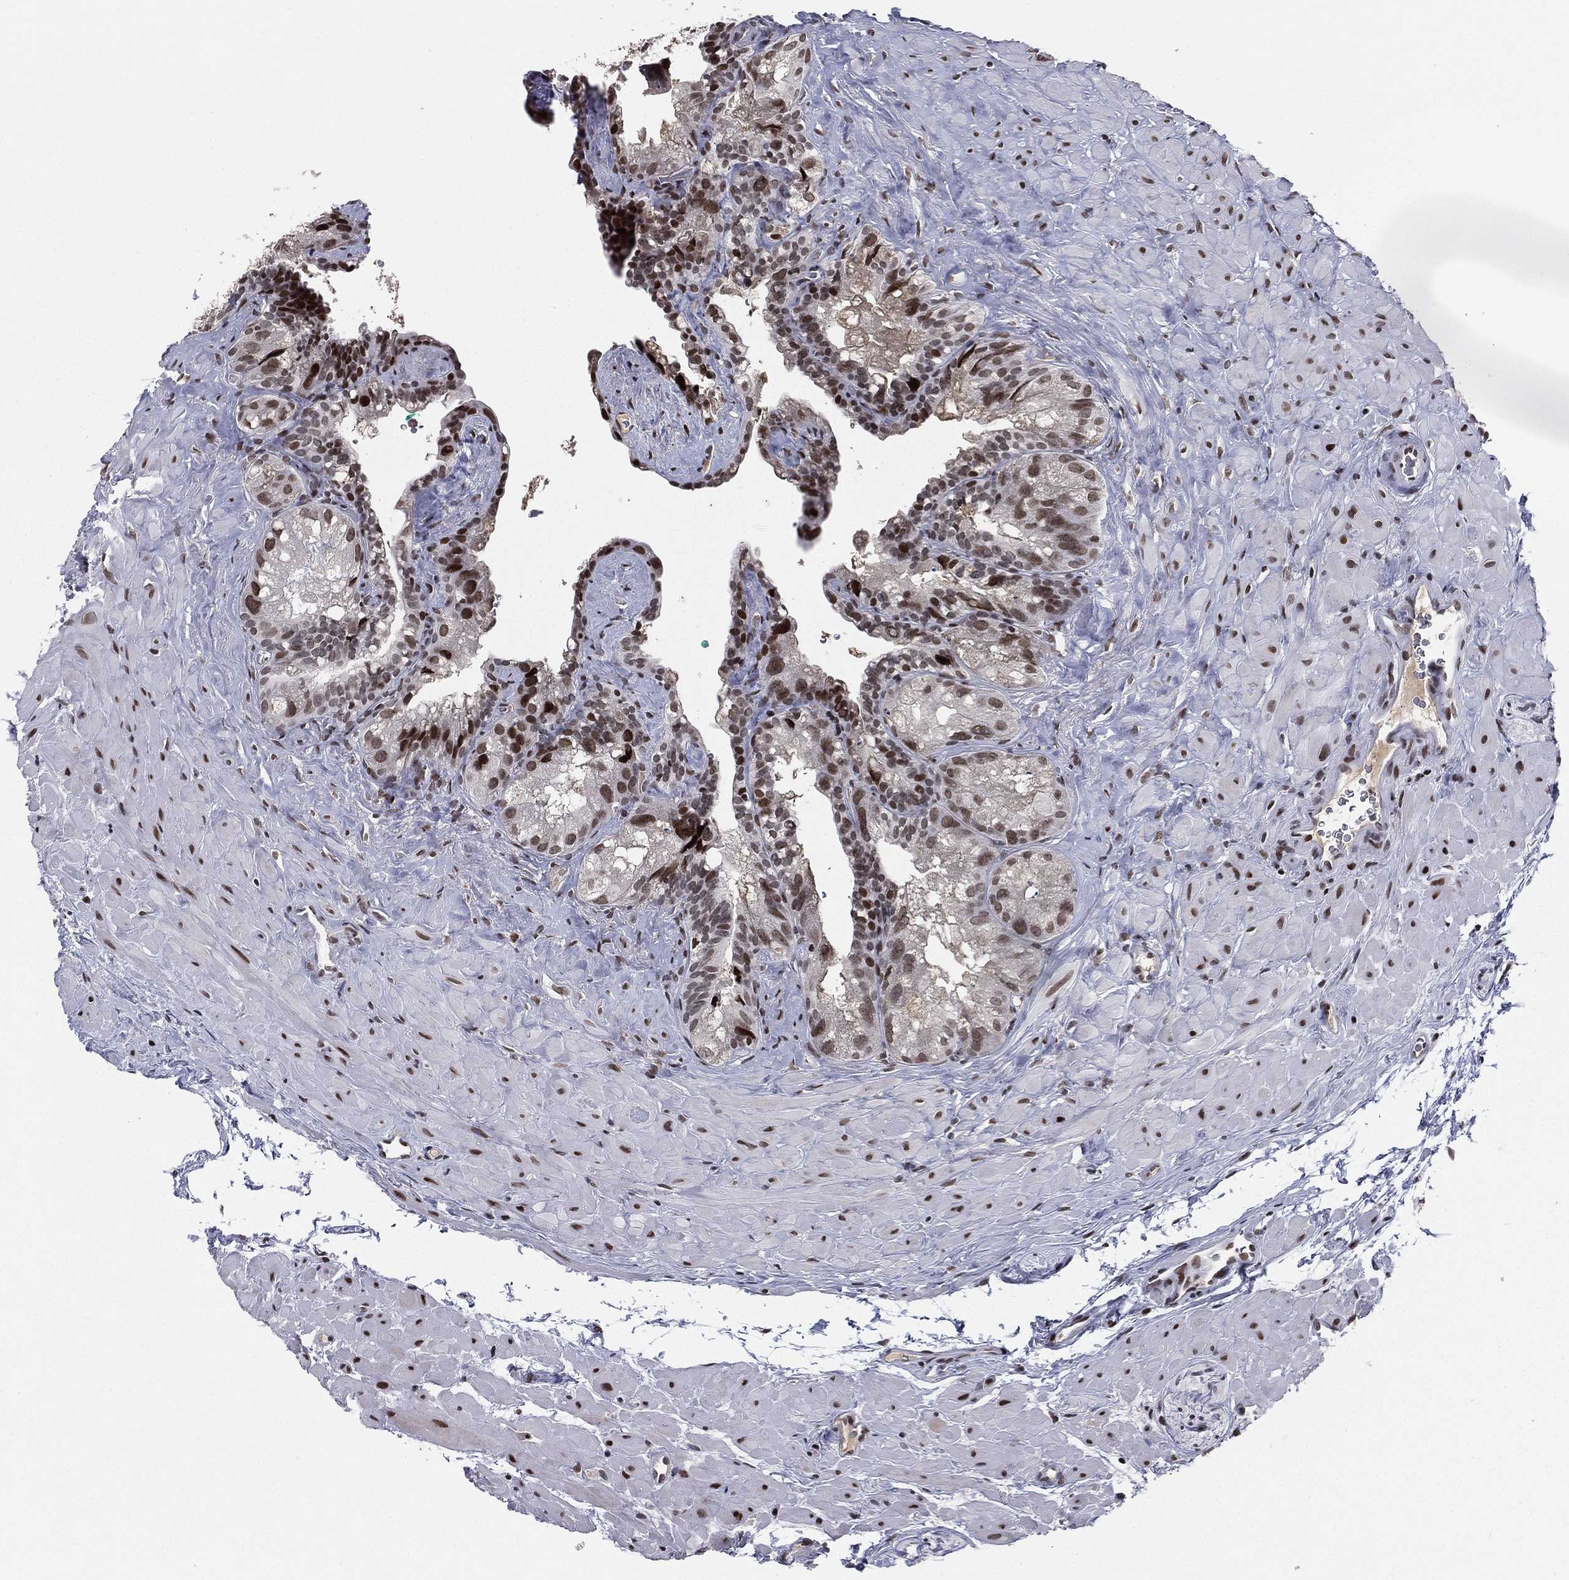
{"staining": {"intensity": "strong", "quantity": "25%-75%", "location": "nuclear"}, "tissue": "seminal vesicle", "cell_type": "Glandular cells", "image_type": "normal", "snomed": [{"axis": "morphology", "description": "Normal tissue, NOS"}, {"axis": "topography", "description": "Seminal veicle"}], "caption": "The photomicrograph reveals a brown stain indicating the presence of a protein in the nuclear of glandular cells in seminal vesicle. (brown staining indicates protein expression, while blue staining denotes nuclei).", "gene": "RTF1", "patient": {"sex": "male", "age": 72}}